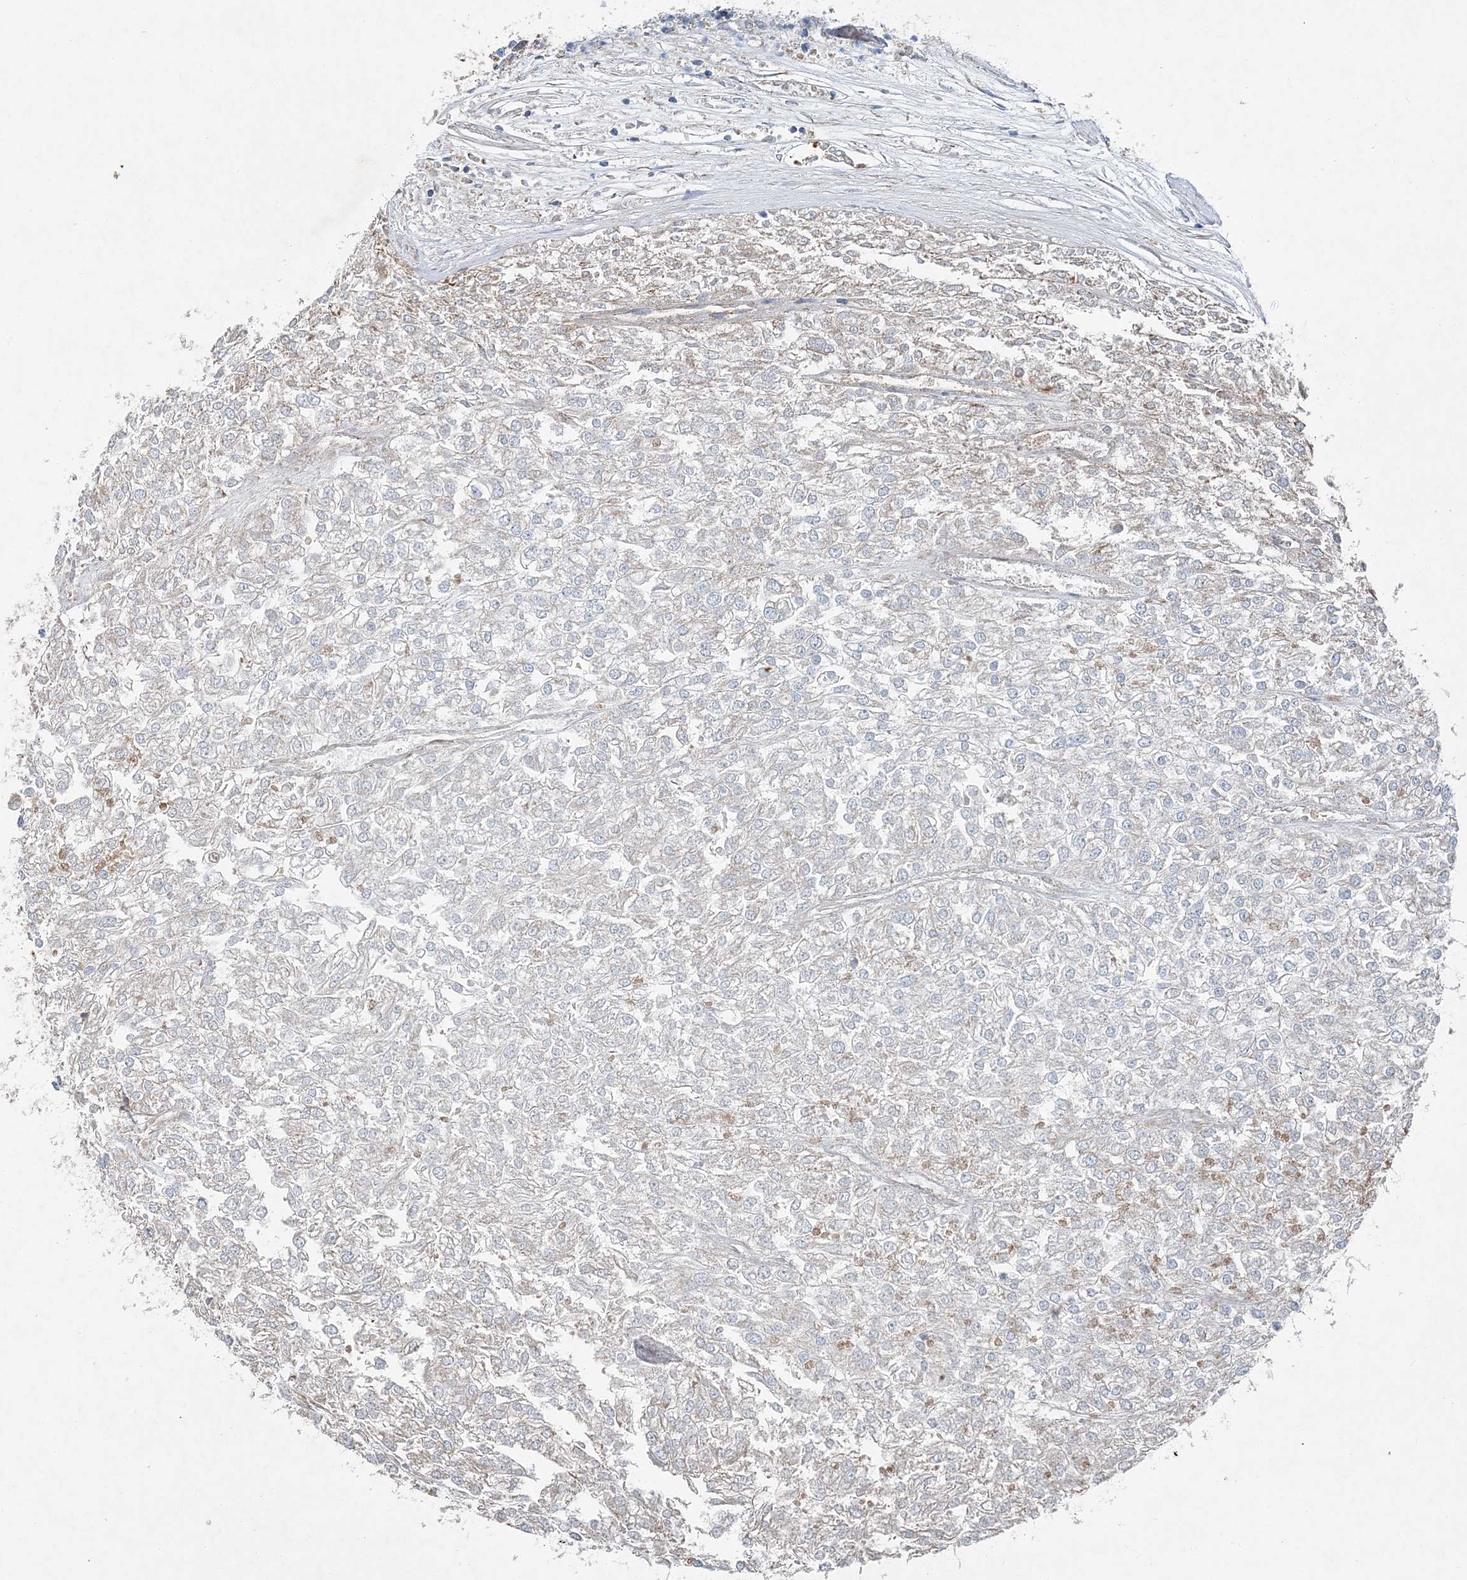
{"staining": {"intensity": "negative", "quantity": "none", "location": "none"}, "tissue": "renal cancer", "cell_type": "Tumor cells", "image_type": "cancer", "snomed": [{"axis": "morphology", "description": "Adenocarcinoma, NOS"}, {"axis": "topography", "description": "Kidney"}], "caption": "The immunohistochemistry (IHC) histopathology image has no significant expression in tumor cells of renal adenocarcinoma tissue. (DAB immunohistochemistry (IHC) visualized using brightfield microscopy, high magnification).", "gene": "SPAG16", "patient": {"sex": "female", "age": 54}}